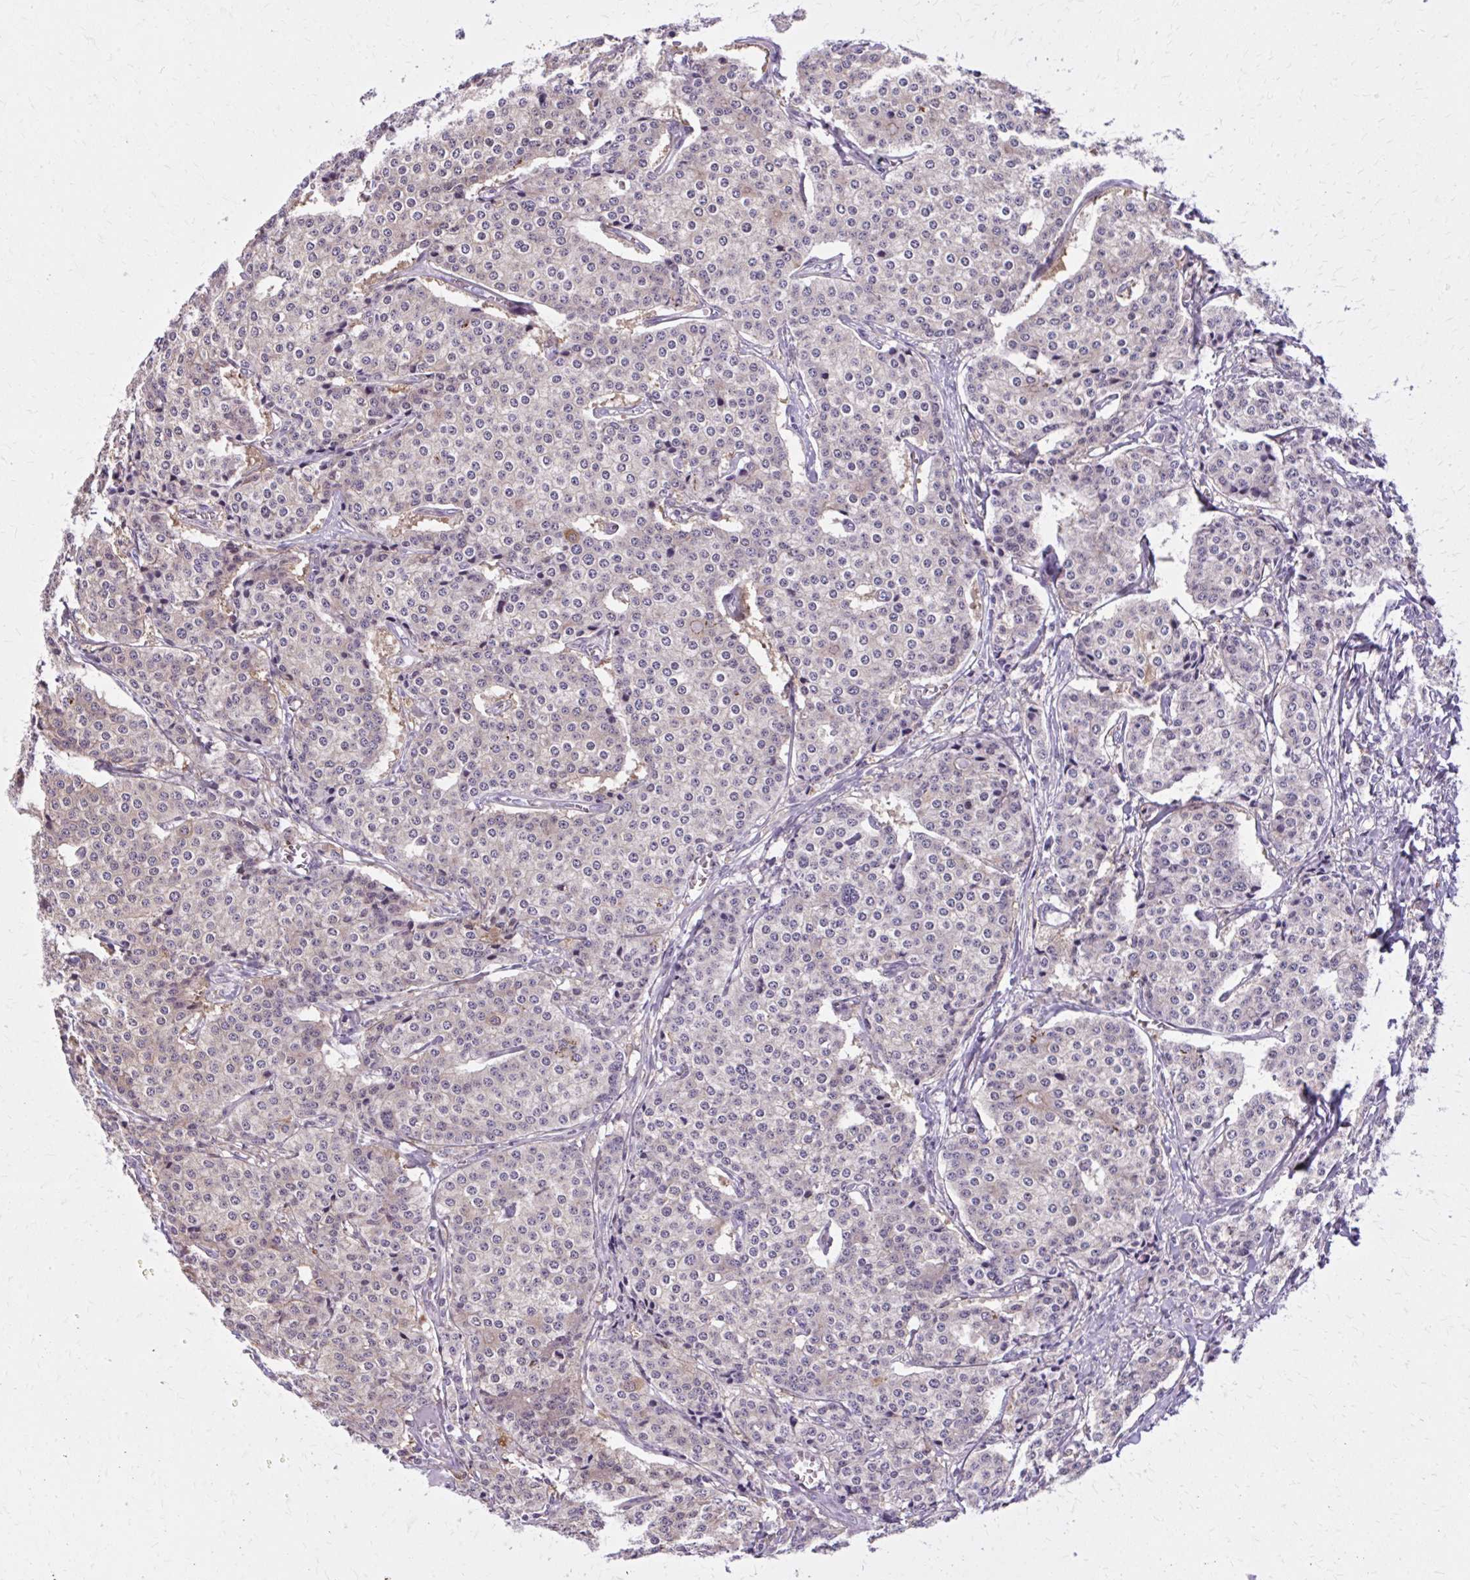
{"staining": {"intensity": "moderate", "quantity": "25%-75%", "location": "cytoplasmic/membranous"}, "tissue": "carcinoid", "cell_type": "Tumor cells", "image_type": "cancer", "snomed": [{"axis": "morphology", "description": "Carcinoid, malignant, NOS"}, {"axis": "topography", "description": "Small intestine"}], "caption": "Protein expression analysis of malignant carcinoid shows moderate cytoplasmic/membranous staining in approximately 25%-75% of tumor cells.", "gene": "RASL11B", "patient": {"sex": "female", "age": 64}}